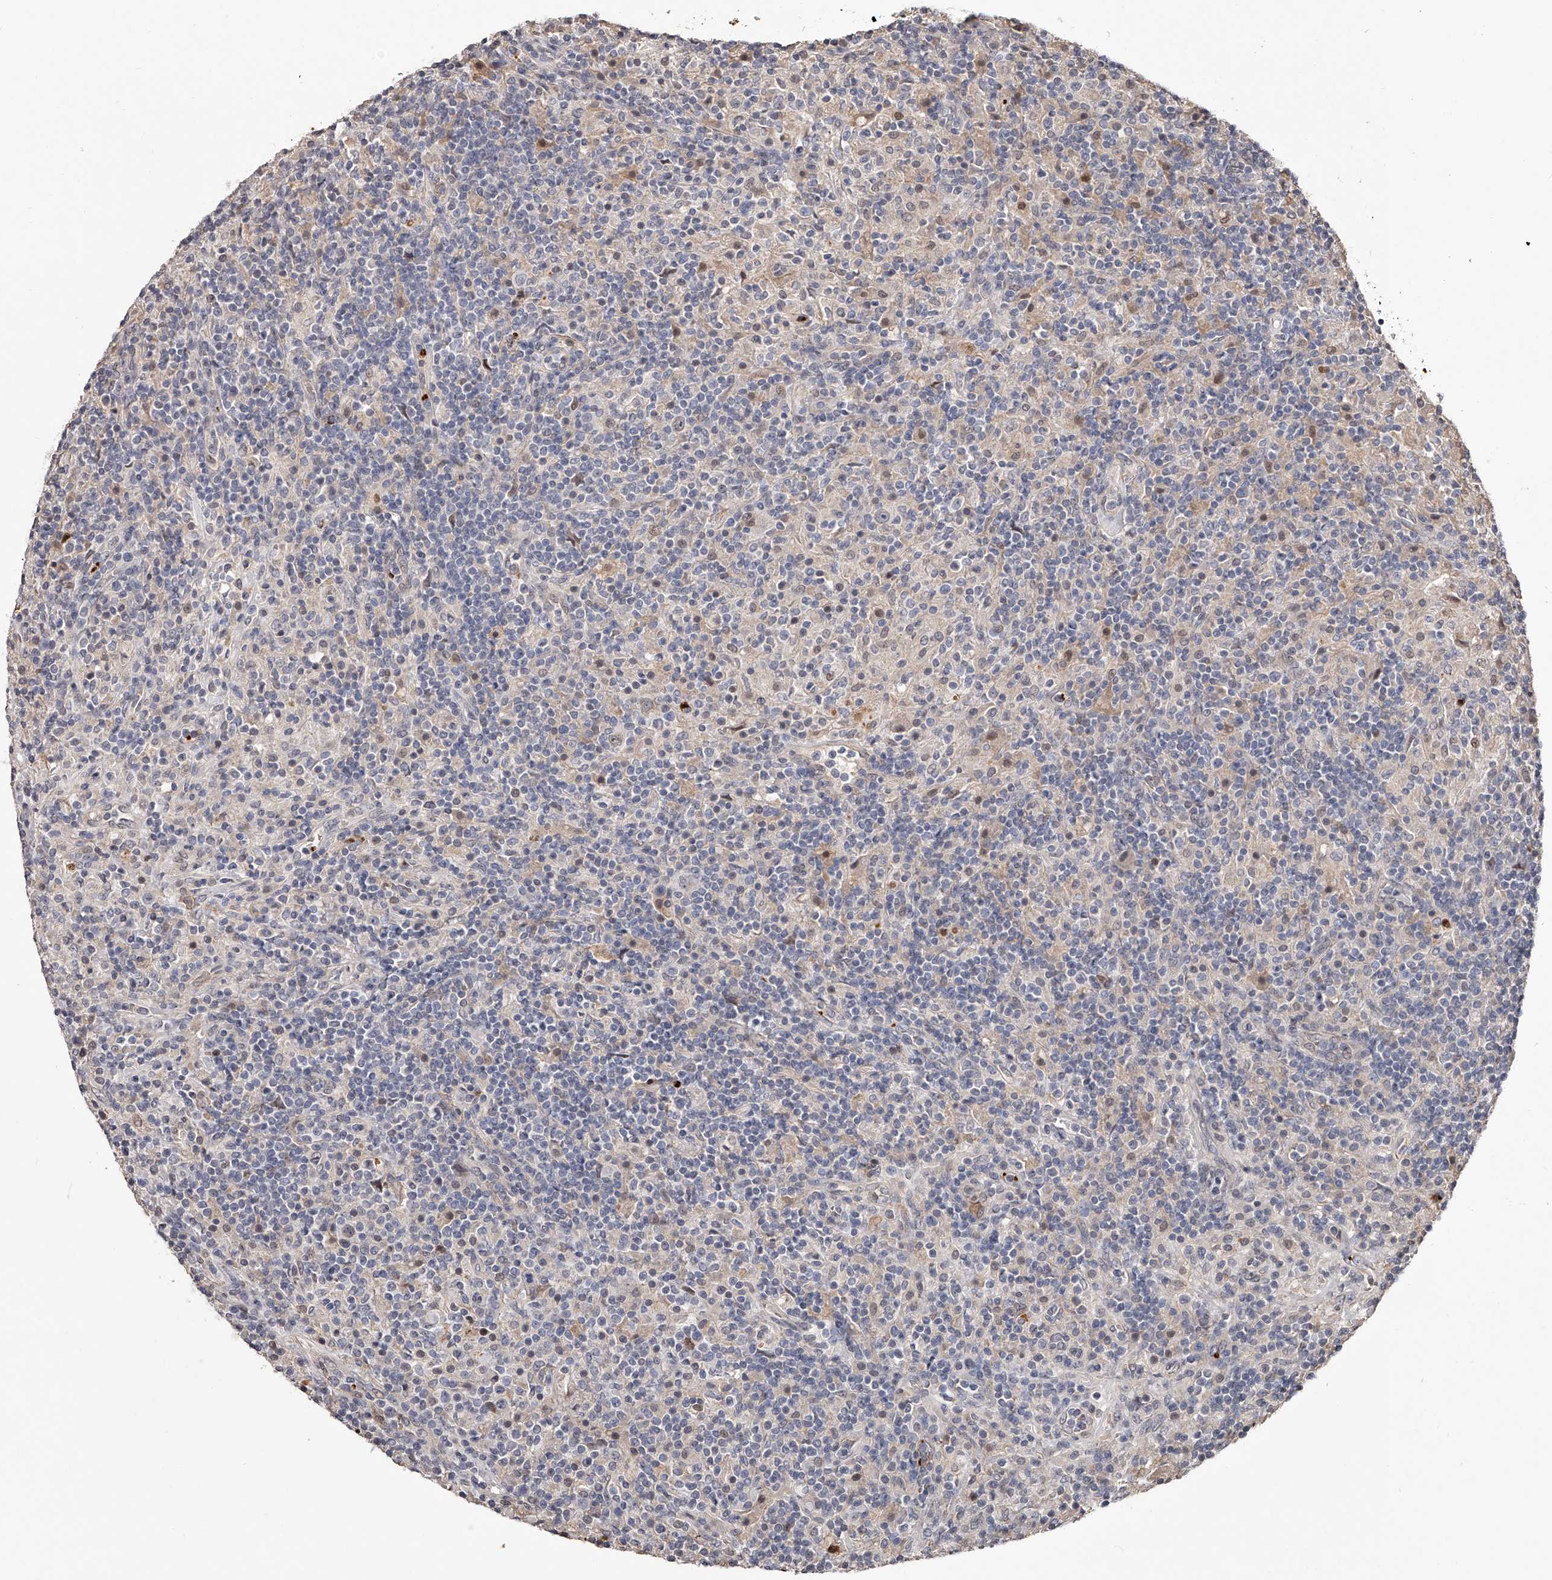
{"staining": {"intensity": "negative", "quantity": "none", "location": "none"}, "tissue": "lymphoma", "cell_type": "Tumor cells", "image_type": "cancer", "snomed": [{"axis": "morphology", "description": "Hodgkin's disease, NOS"}, {"axis": "topography", "description": "Lymph node"}], "caption": "The photomicrograph displays no staining of tumor cells in Hodgkin's disease.", "gene": "URGCP", "patient": {"sex": "male", "age": 70}}